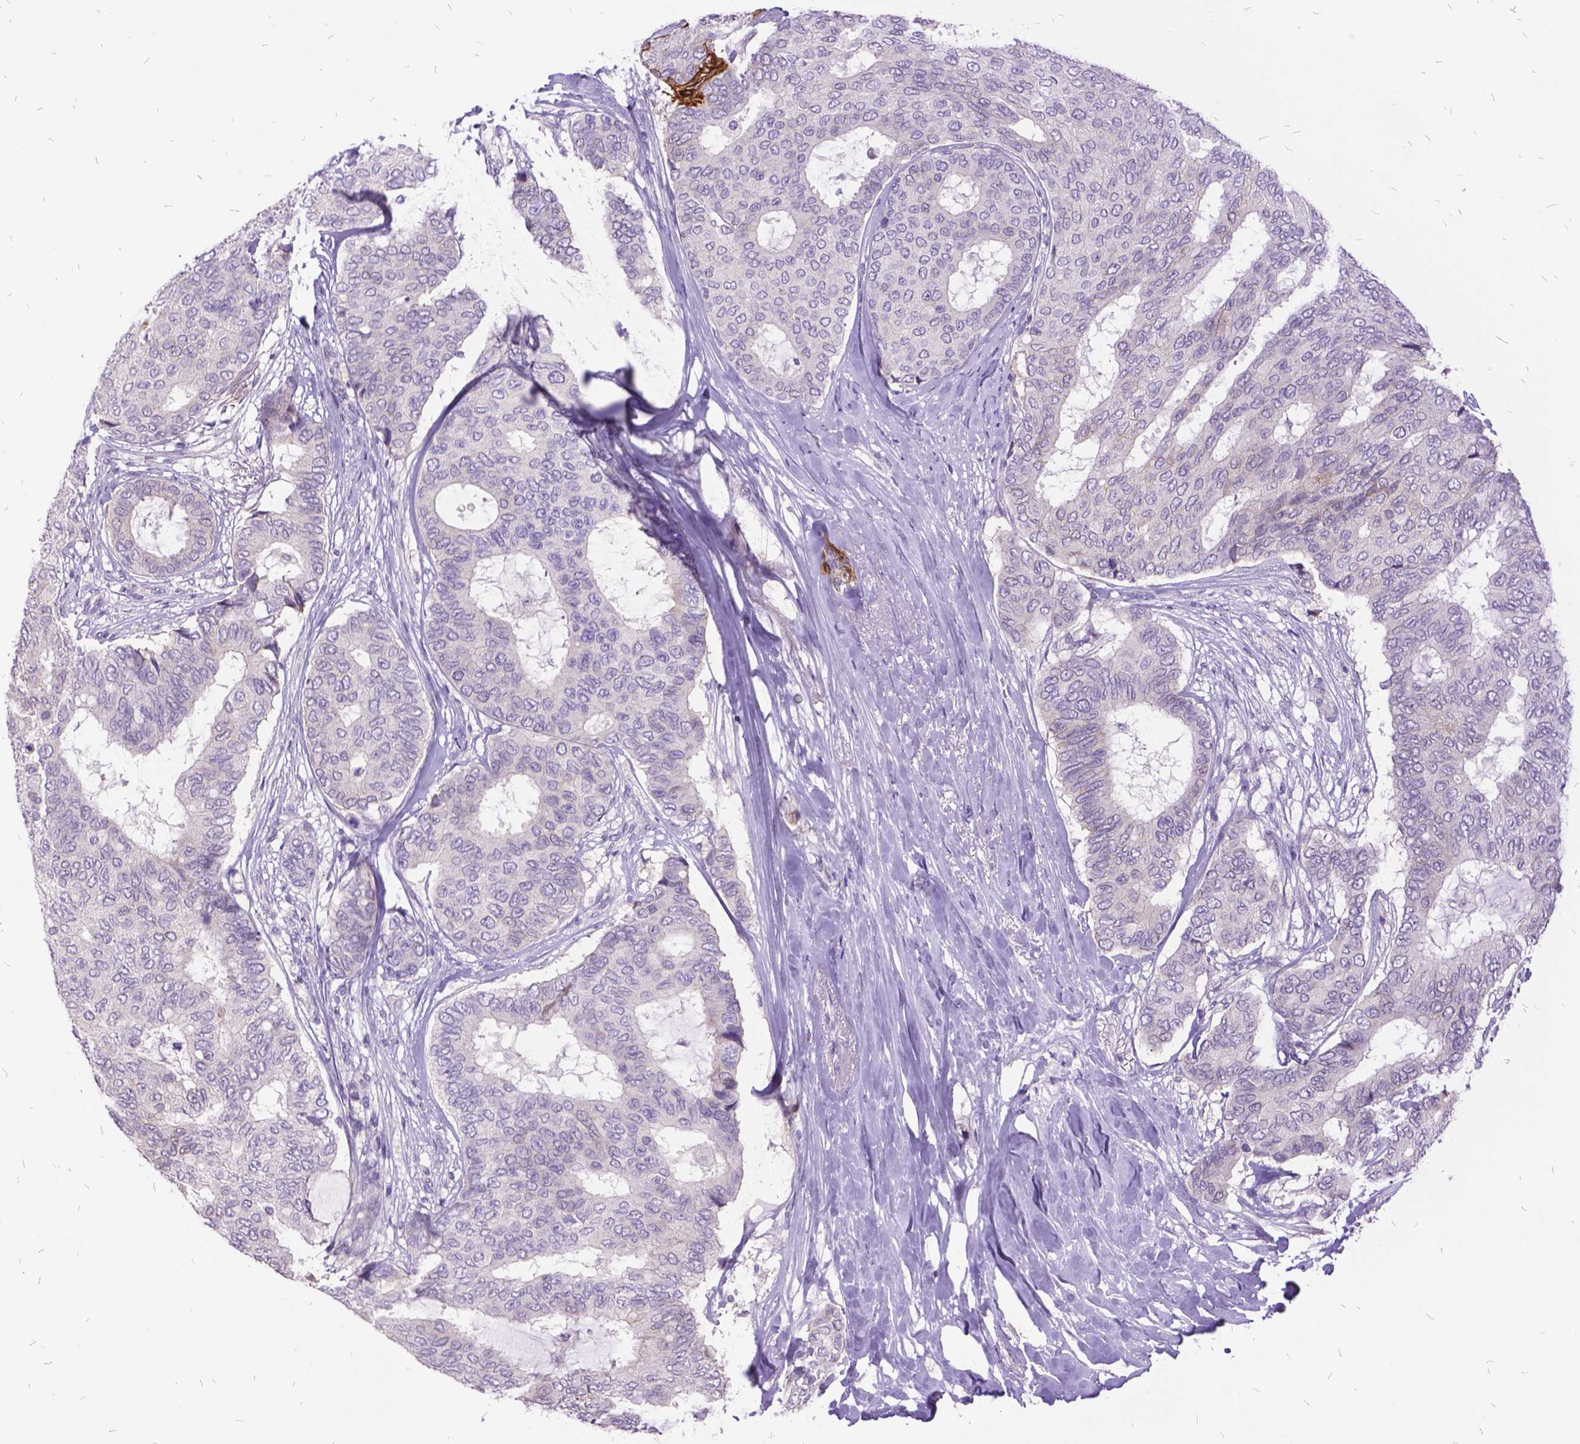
{"staining": {"intensity": "negative", "quantity": "none", "location": "none"}, "tissue": "breast cancer", "cell_type": "Tumor cells", "image_type": "cancer", "snomed": [{"axis": "morphology", "description": "Duct carcinoma"}, {"axis": "topography", "description": "Breast"}], "caption": "An immunohistochemistry histopathology image of breast cancer is shown. There is no staining in tumor cells of breast cancer.", "gene": "ITGB6", "patient": {"sex": "female", "age": 75}}